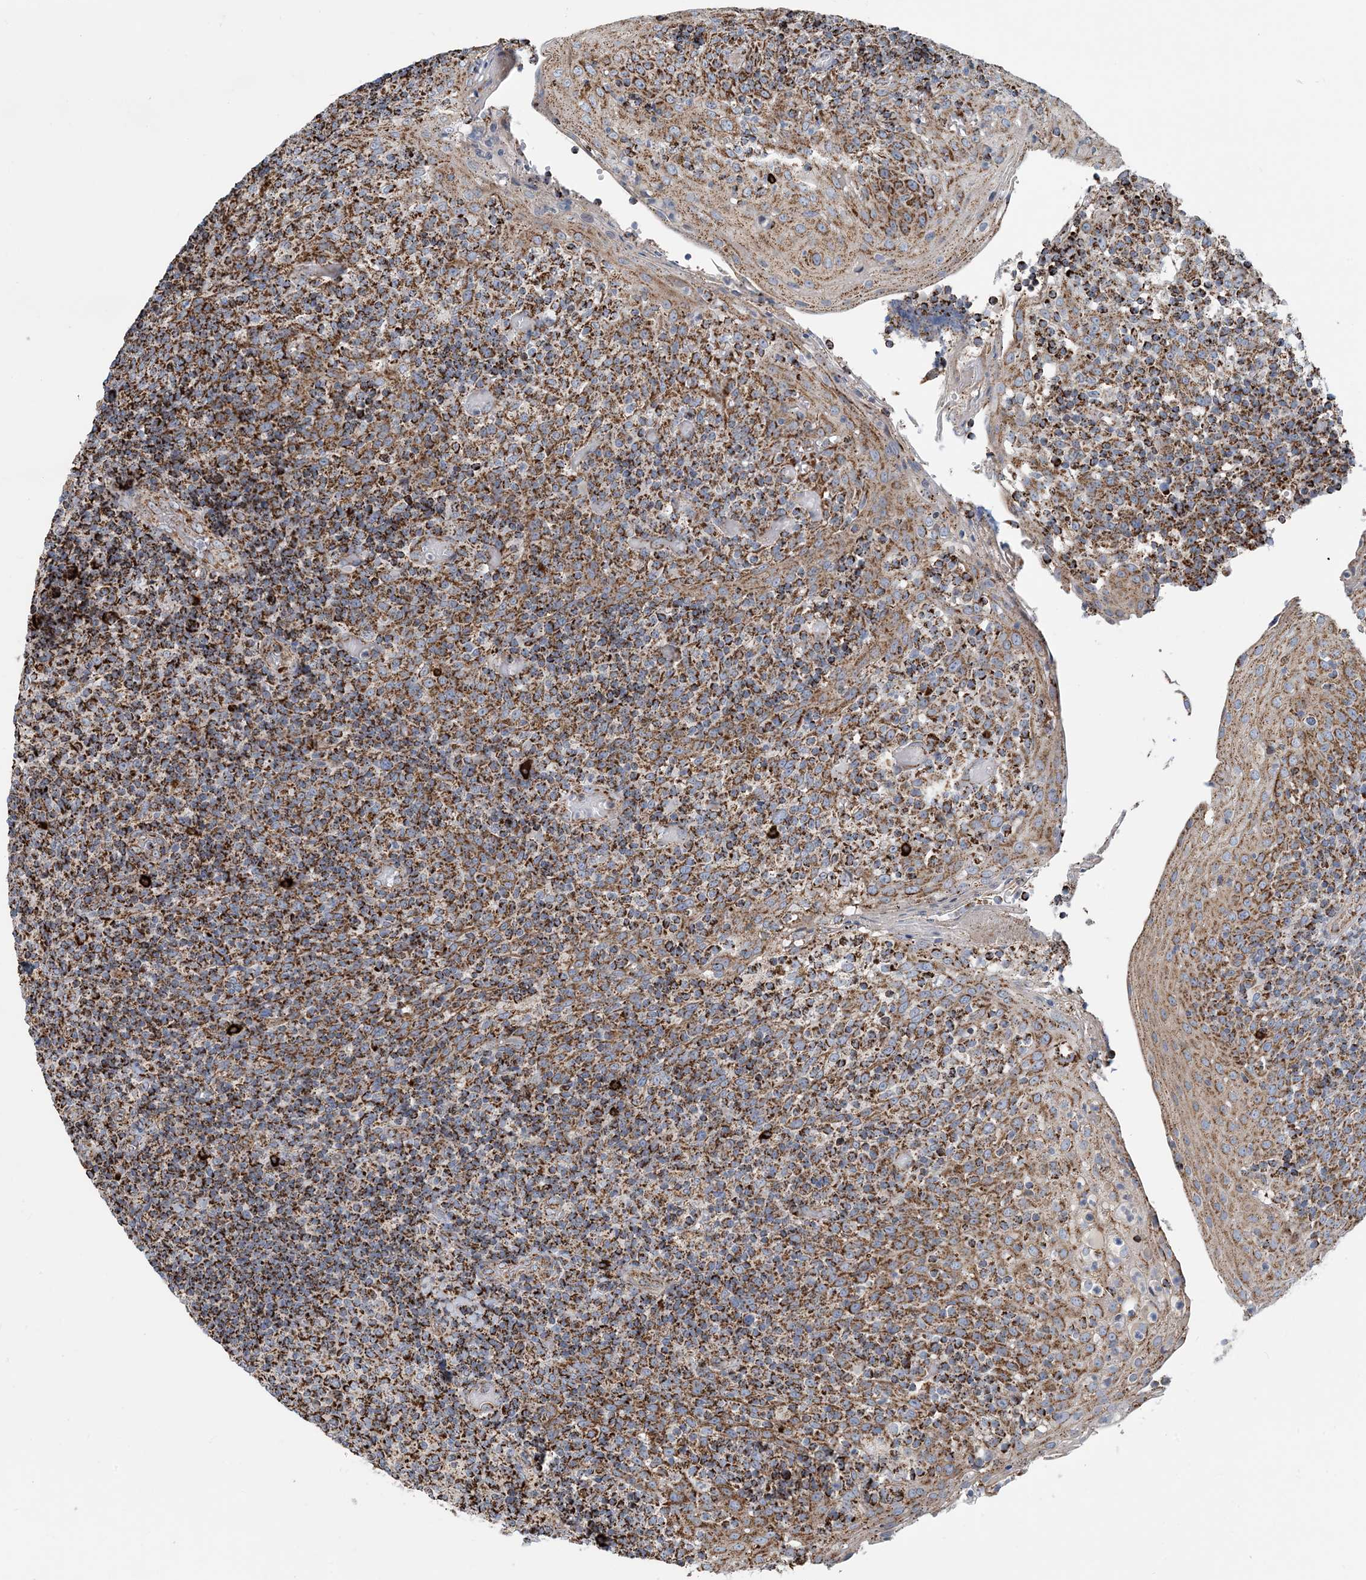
{"staining": {"intensity": "moderate", "quantity": ">75%", "location": "cytoplasmic/membranous"}, "tissue": "tonsil", "cell_type": "Germinal center cells", "image_type": "normal", "snomed": [{"axis": "morphology", "description": "Normal tissue, NOS"}, {"axis": "topography", "description": "Tonsil"}], "caption": "Normal tonsil was stained to show a protein in brown. There is medium levels of moderate cytoplasmic/membranous staining in approximately >75% of germinal center cells. (IHC, brightfield microscopy, high magnification).", "gene": "PCDHGA1", "patient": {"sex": "female", "age": 19}}